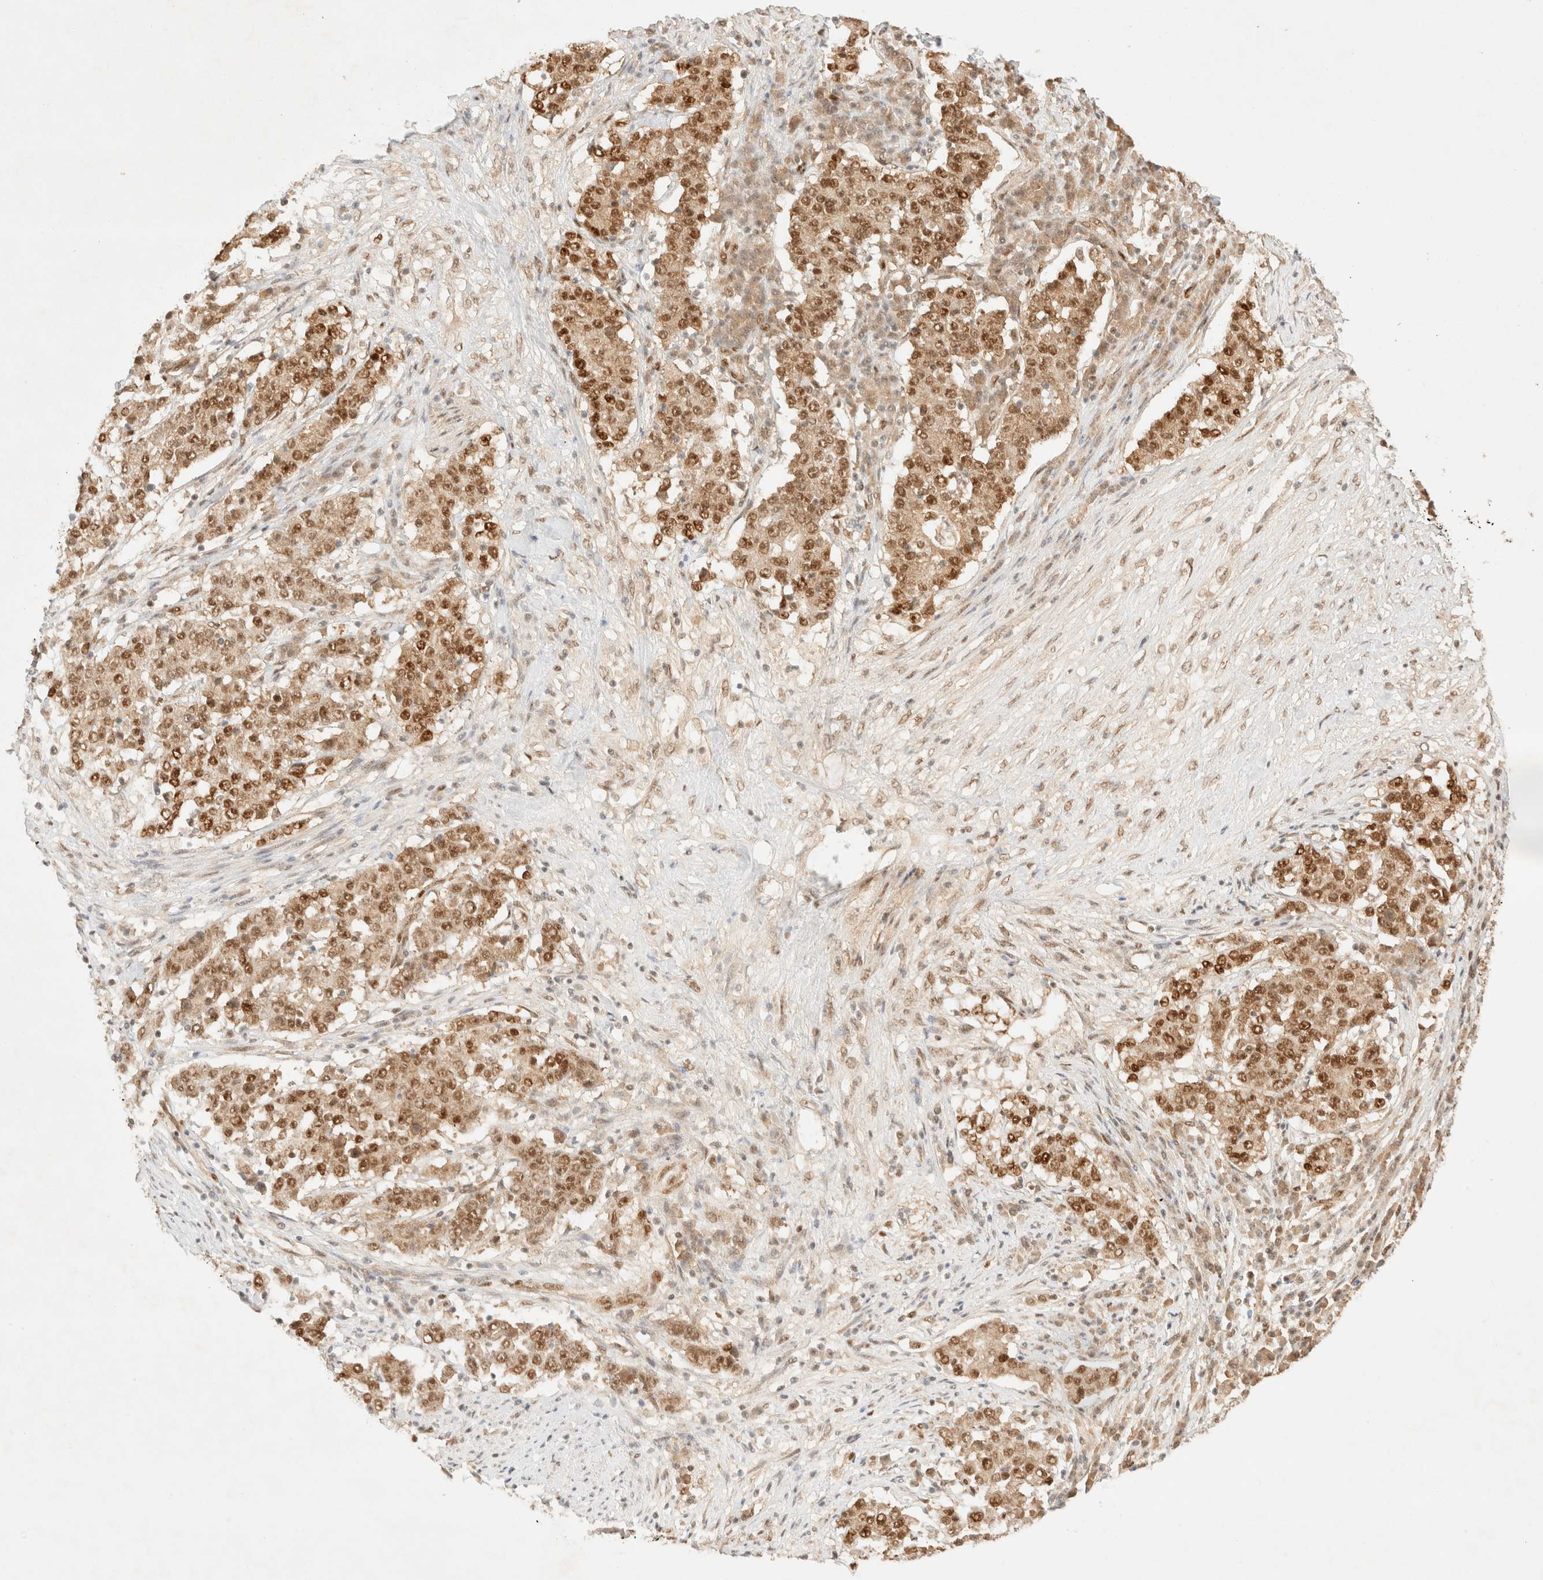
{"staining": {"intensity": "strong", "quantity": ">75%", "location": "nuclear"}, "tissue": "stomach cancer", "cell_type": "Tumor cells", "image_type": "cancer", "snomed": [{"axis": "morphology", "description": "Adenocarcinoma, NOS"}, {"axis": "topography", "description": "Stomach"}], "caption": "Stomach cancer (adenocarcinoma) stained for a protein reveals strong nuclear positivity in tumor cells.", "gene": "ZNF768", "patient": {"sex": "male", "age": 59}}